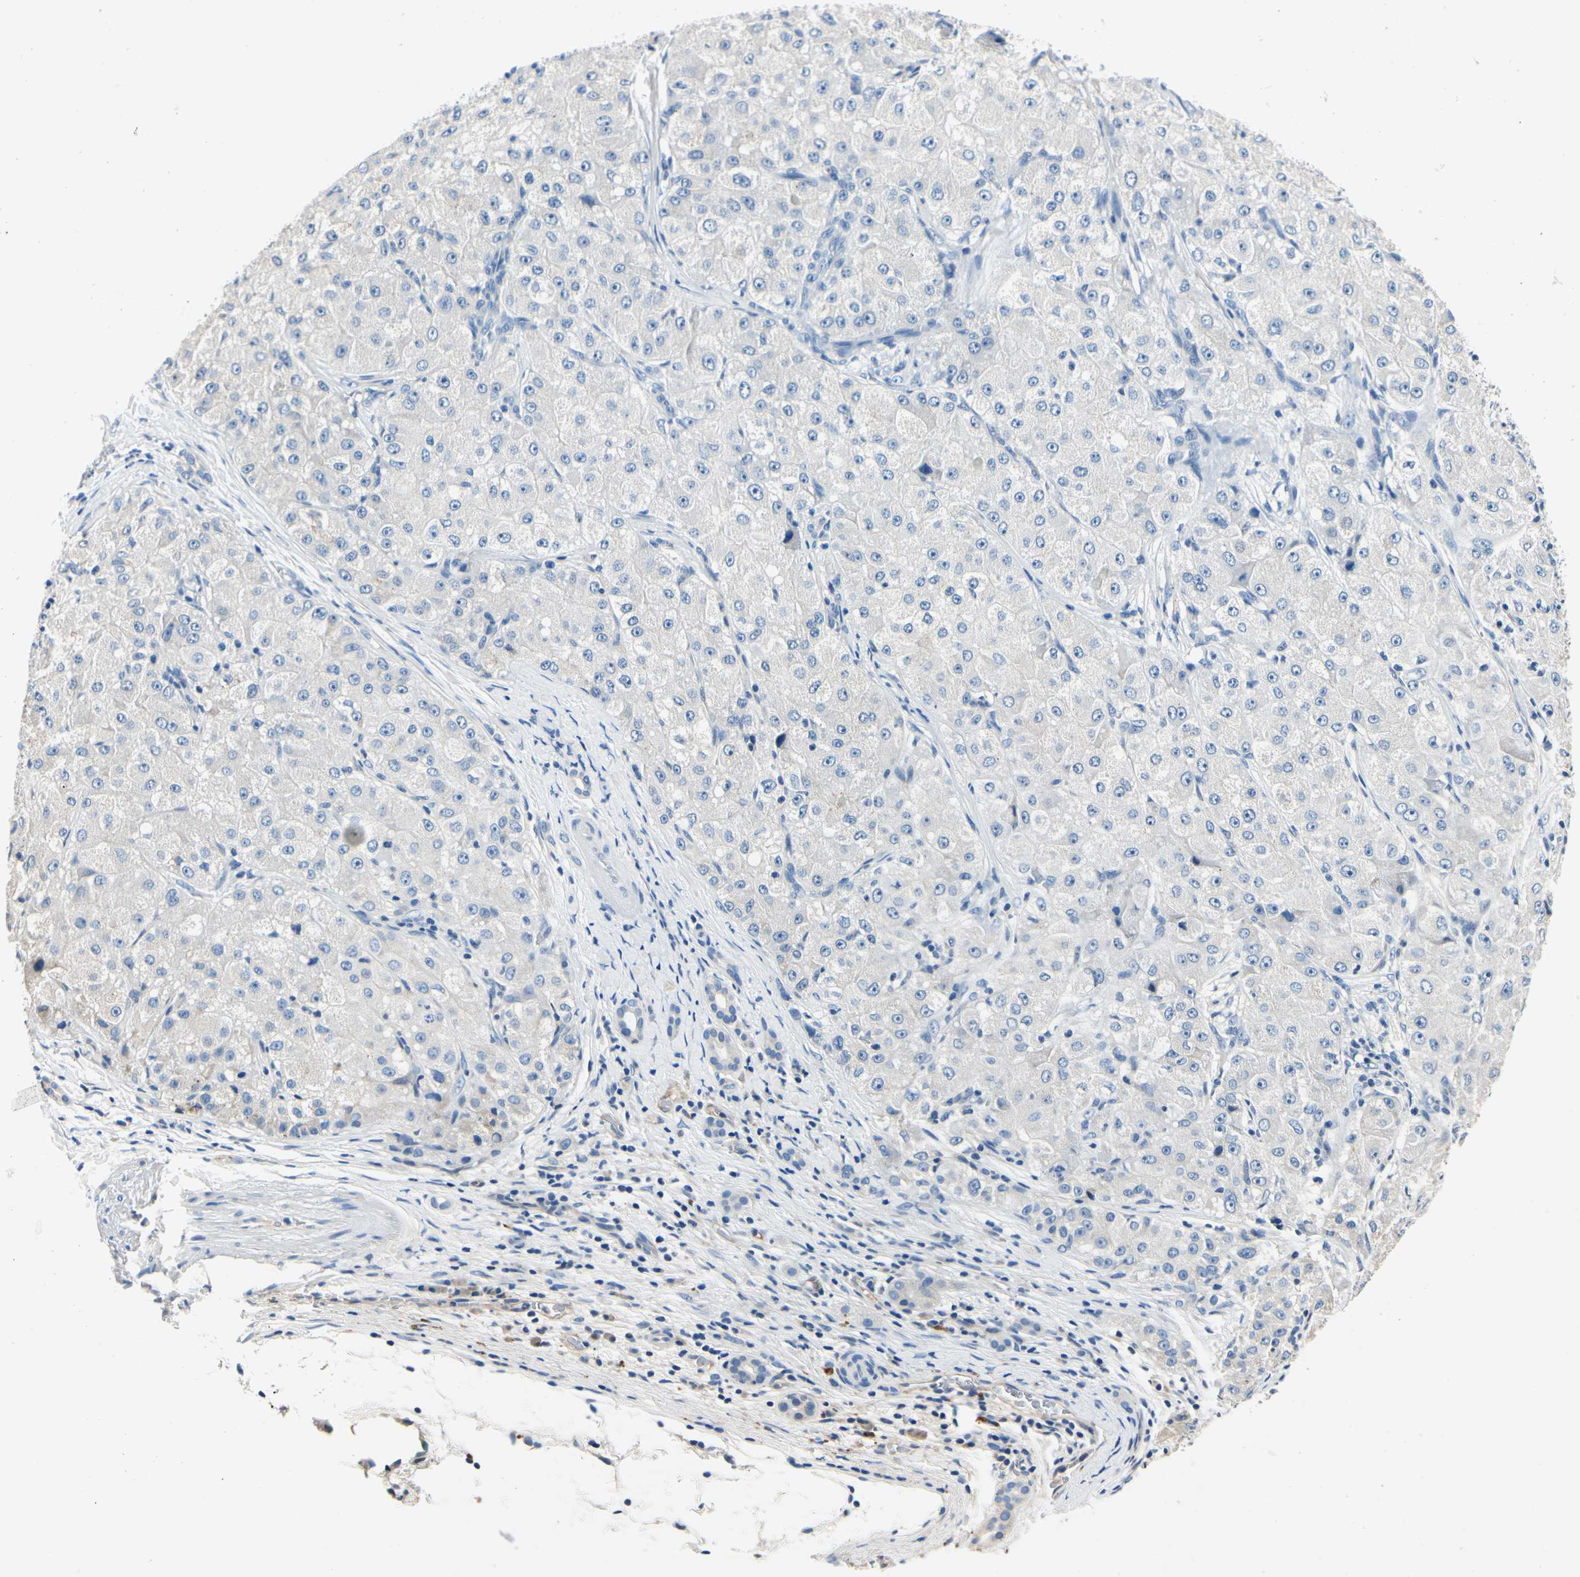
{"staining": {"intensity": "negative", "quantity": "none", "location": "none"}, "tissue": "liver cancer", "cell_type": "Tumor cells", "image_type": "cancer", "snomed": [{"axis": "morphology", "description": "Carcinoma, Hepatocellular, NOS"}, {"axis": "topography", "description": "Liver"}], "caption": "DAB (3,3'-diaminobenzidine) immunohistochemical staining of human liver hepatocellular carcinoma demonstrates no significant staining in tumor cells.", "gene": "TGFBR3", "patient": {"sex": "male", "age": 80}}